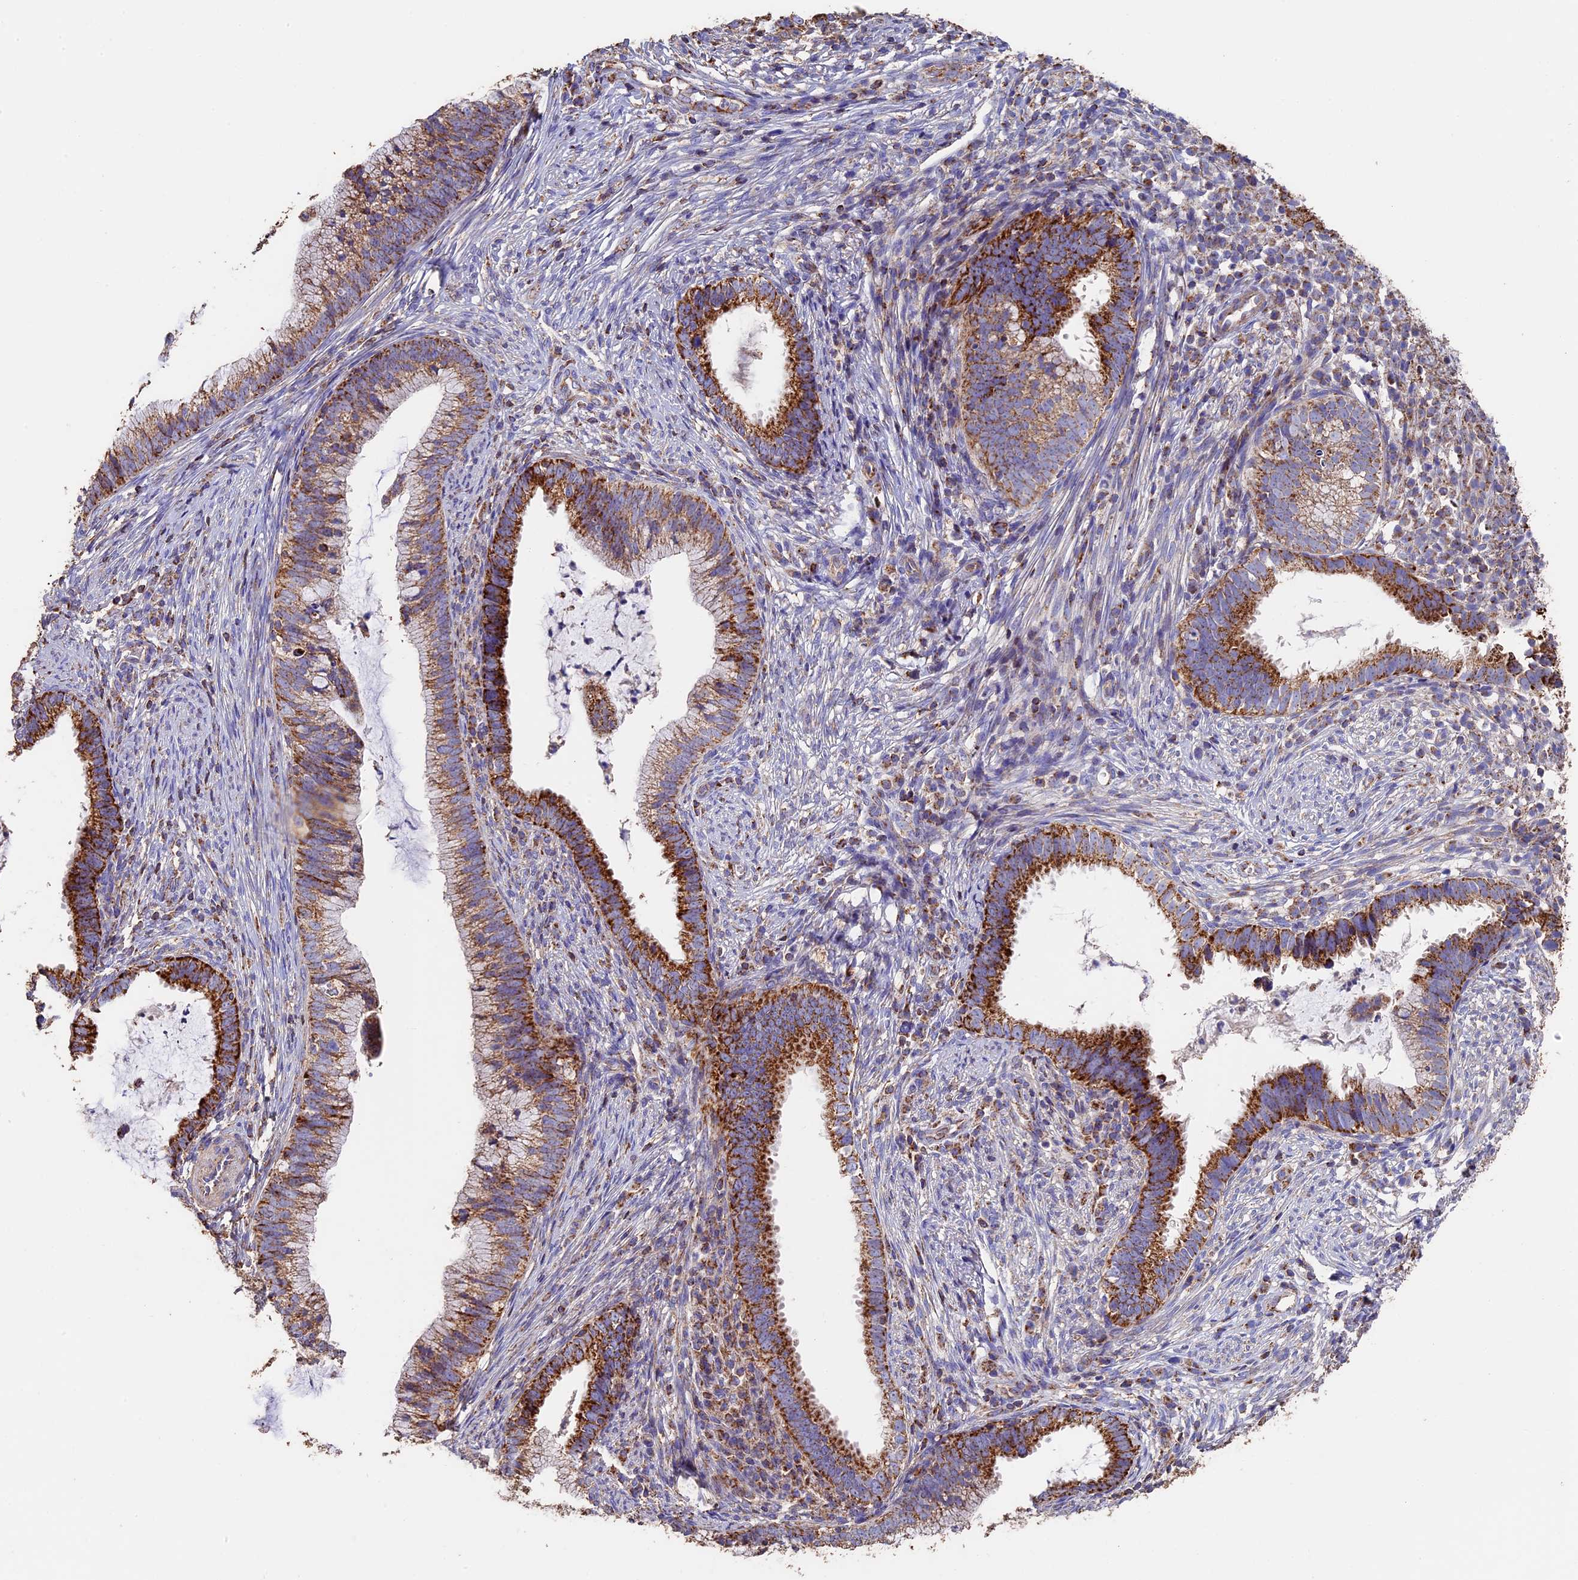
{"staining": {"intensity": "strong", "quantity": ">75%", "location": "cytoplasmic/membranous"}, "tissue": "cervical cancer", "cell_type": "Tumor cells", "image_type": "cancer", "snomed": [{"axis": "morphology", "description": "Adenocarcinoma, NOS"}, {"axis": "topography", "description": "Cervix"}], "caption": "Protein analysis of cervical cancer (adenocarcinoma) tissue reveals strong cytoplasmic/membranous staining in about >75% of tumor cells. (IHC, brightfield microscopy, high magnification).", "gene": "ADAT1", "patient": {"sex": "female", "age": 36}}